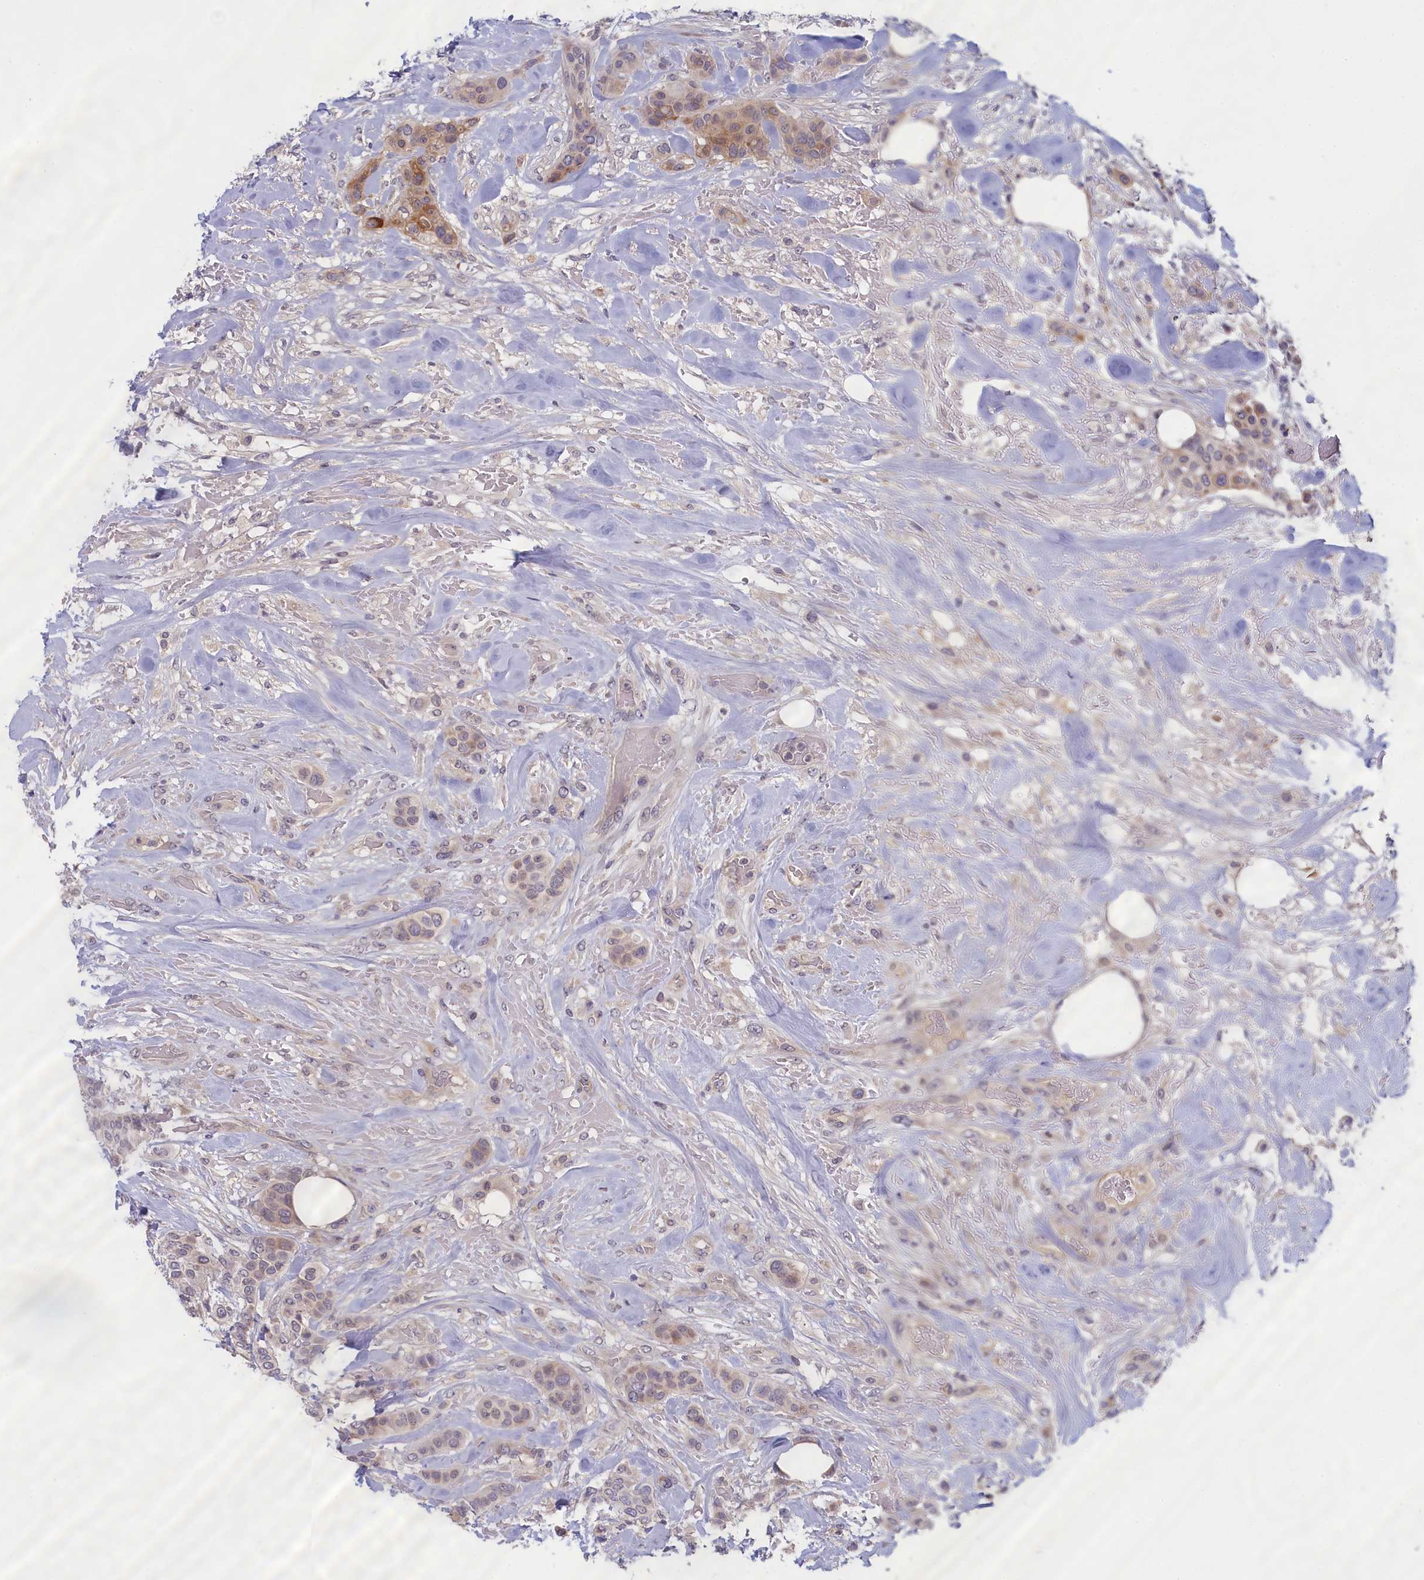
{"staining": {"intensity": "moderate", "quantity": "<25%", "location": "cytoplasmic/membranous"}, "tissue": "breast cancer", "cell_type": "Tumor cells", "image_type": "cancer", "snomed": [{"axis": "morphology", "description": "Lobular carcinoma"}, {"axis": "topography", "description": "Breast"}], "caption": "Tumor cells reveal low levels of moderate cytoplasmic/membranous staining in approximately <25% of cells in breast lobular carcinoma.", "gene": "IGFALS", "patient": {"sex": "female", "age": 51}}